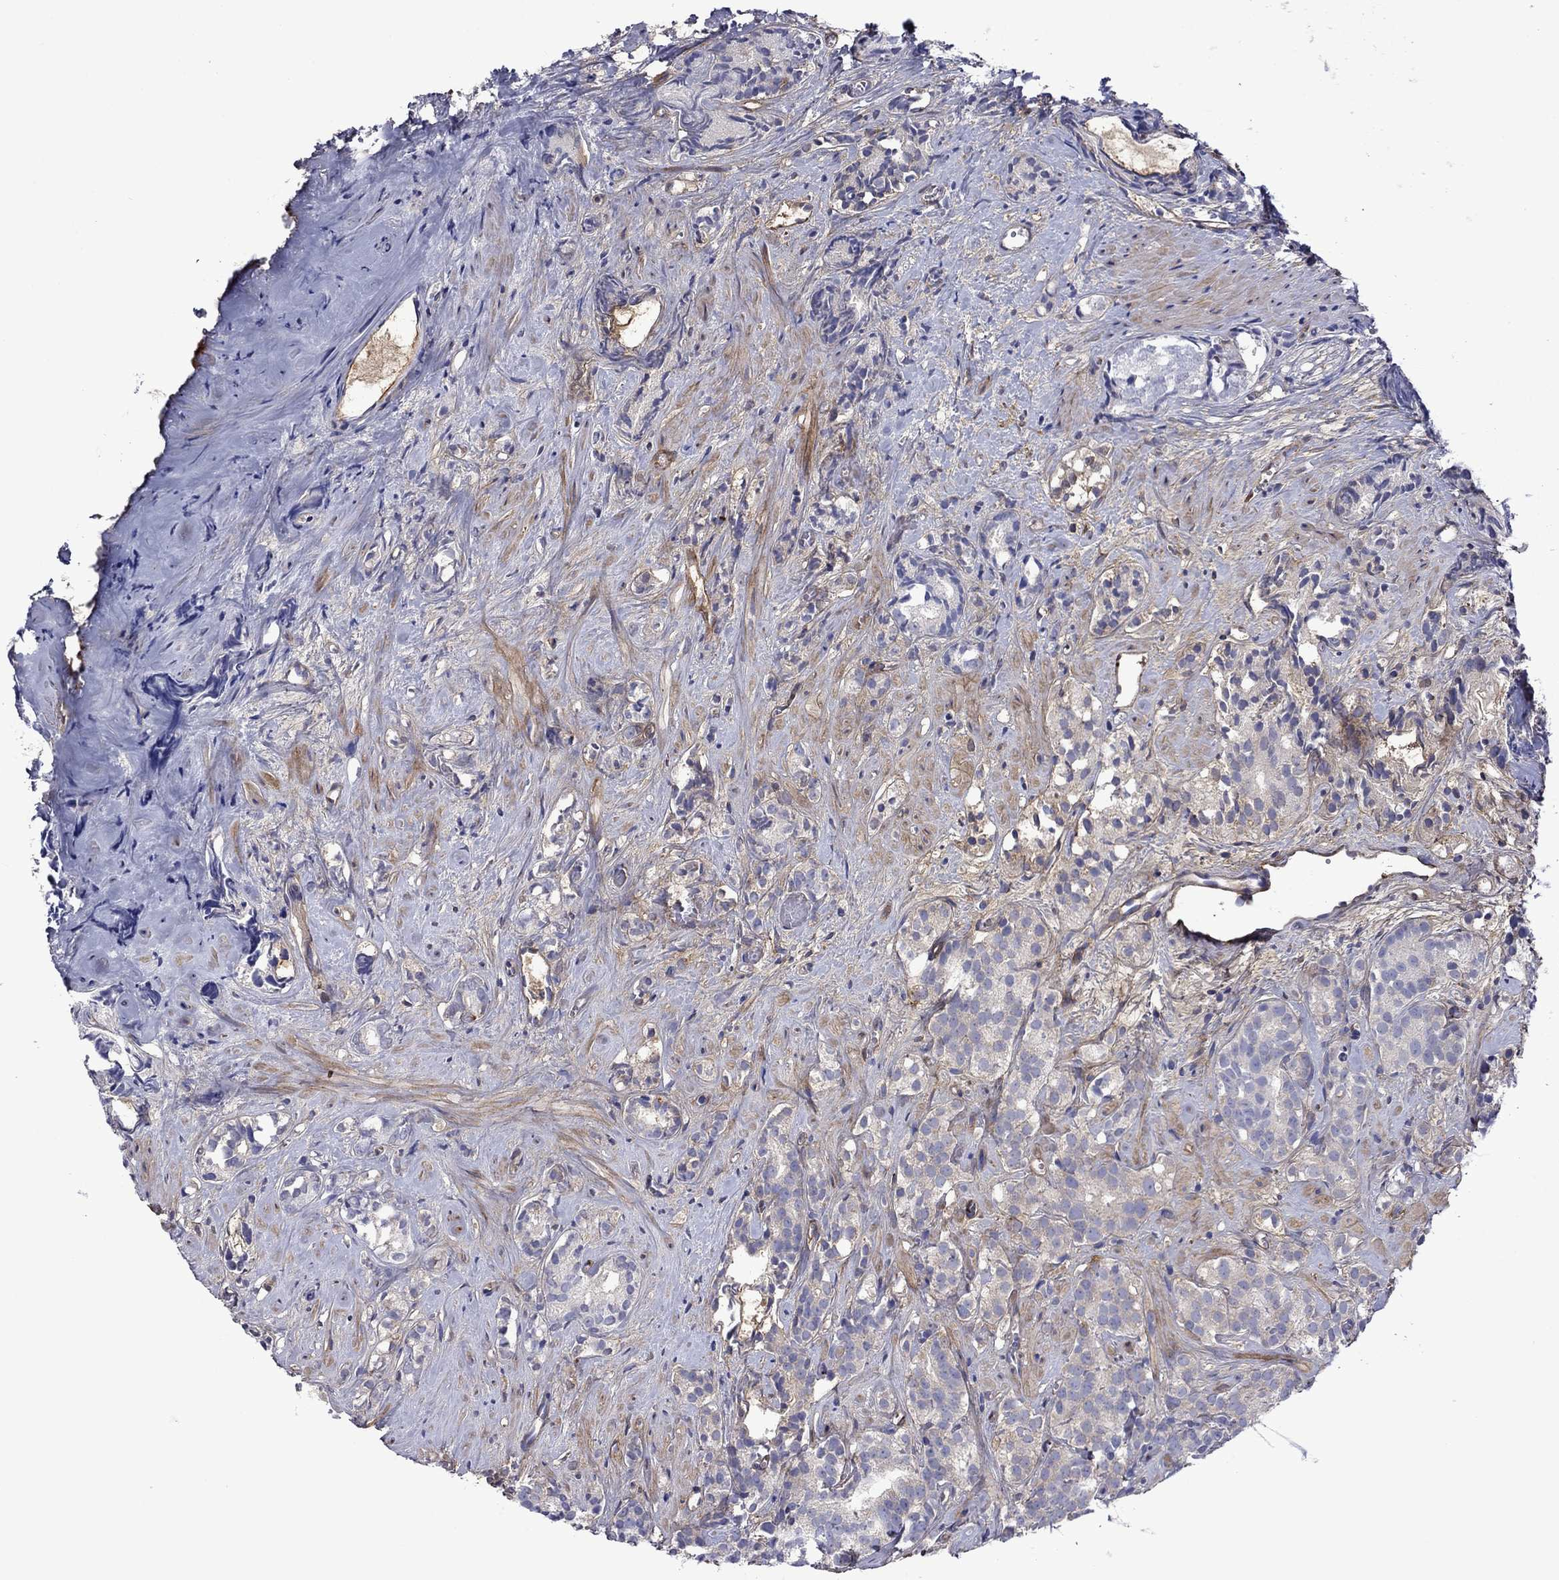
{"staining": {"intensity": "negative", "quantity": "none", "location": "none"}, "tissue": "prostate cancer", "cell_type": "Tumor cells", "image_type": "cancer", "snomed": [{"axis": "morphology", "description": "Adenocarcinoma, High grade"}, {"axis": "topography", "description": "Prostate"}], "caption": "Human prostate high-grade adenocarcinoma stained for a protein using immunohistochemistry (IHC) displays no staining in tumor cells.", "gene": "HSPG2", "patient": {"sex": "male", "age": 90}}